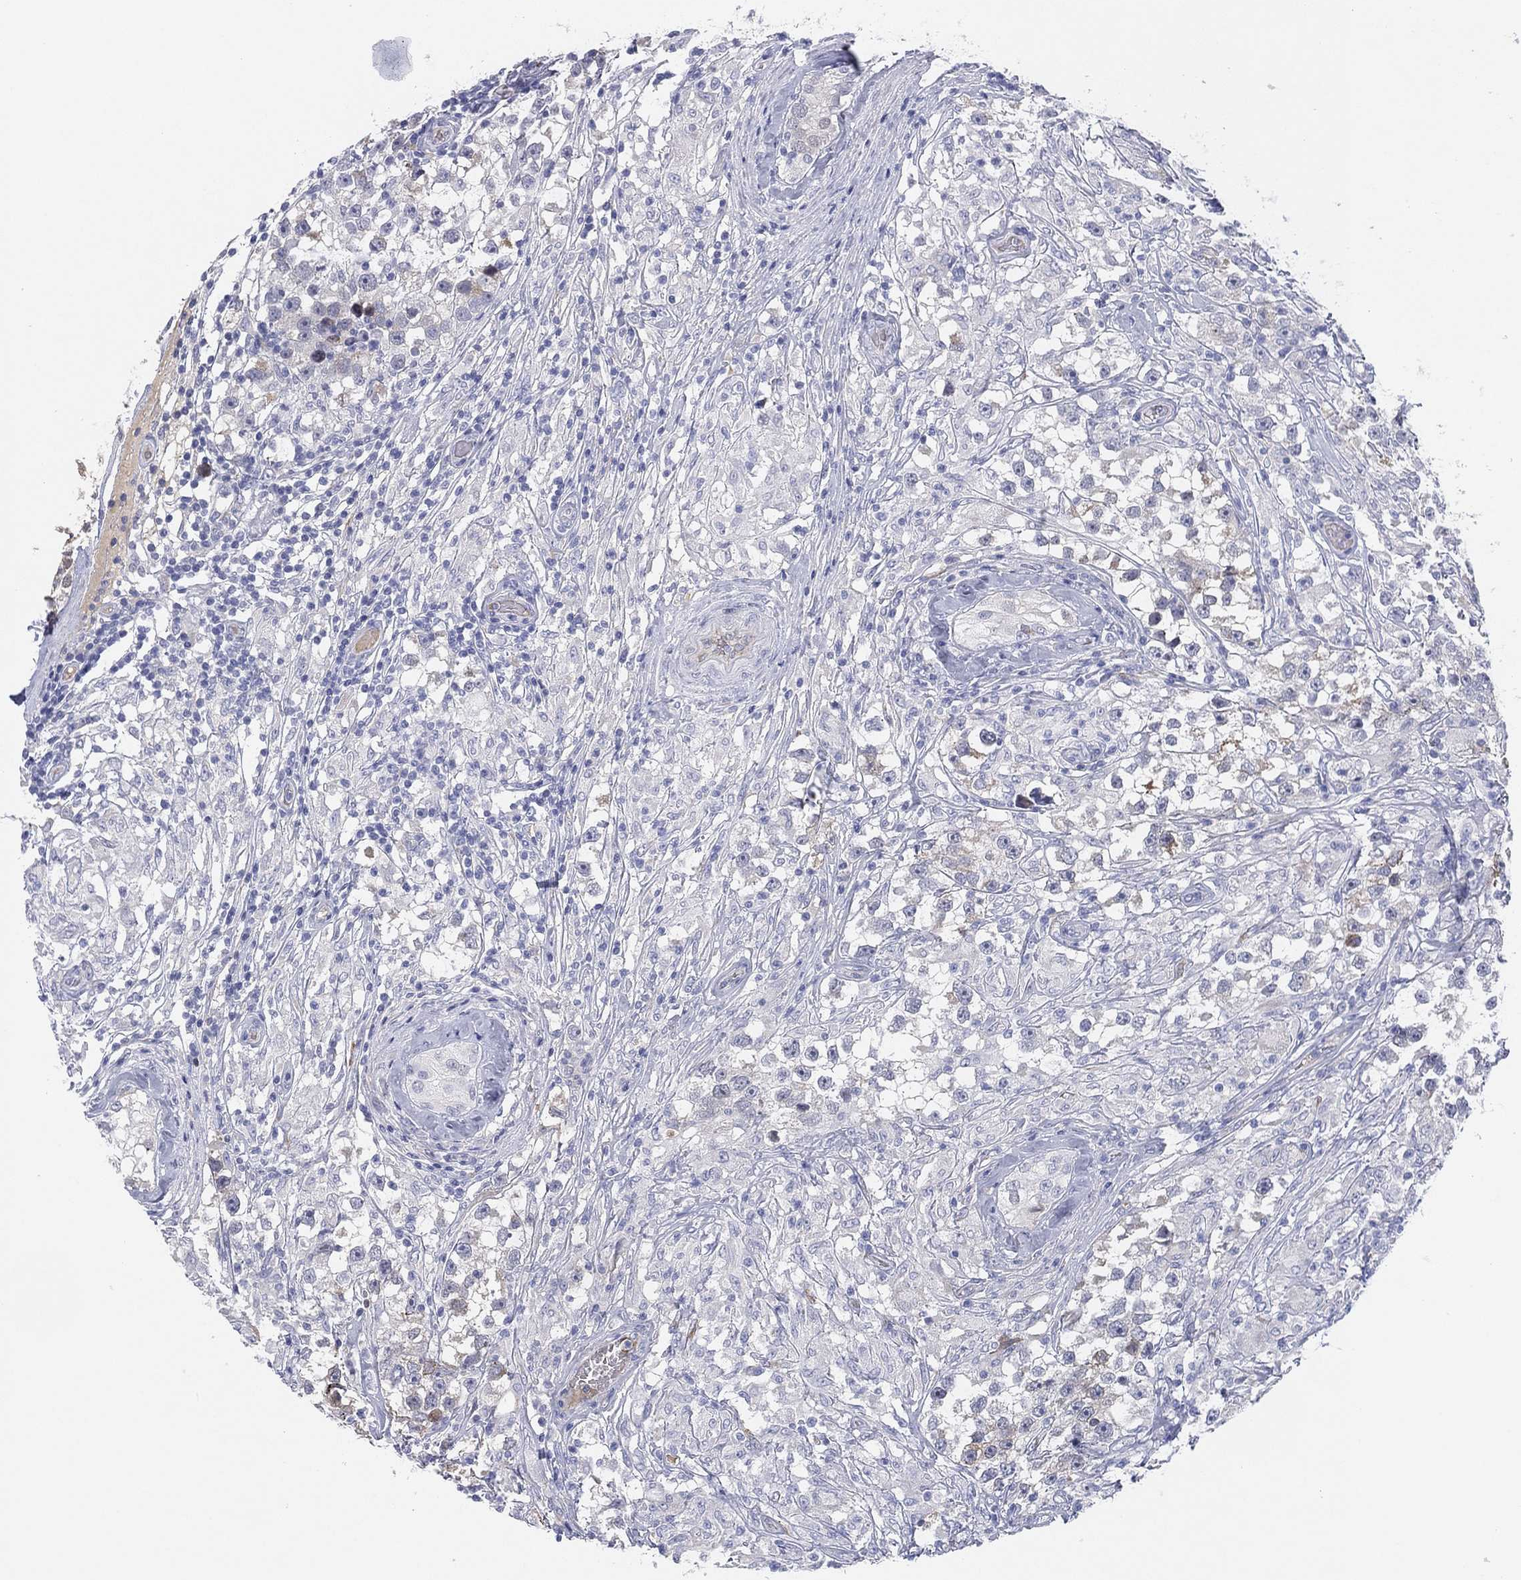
{"staining": {"intensity": "weak", "quantity": "<25%", "location": "cytoplasmic/membranous"}, "tissue": "testis cancer", "cell_type": "Tumor cells", "image_type": "cancer", "snomed": [{"axis": "morphology", "description": "Seminoma, NOS"}, {"axis": "topography", "description": "Testis"}], "caption": "IHC of testis cancer (seminoma) reveals no staining in tumor cells. (DAB immunohistochemistry, high magnification).", "gene": "MLF1", "patient": {"sex": "male", "age": 46}}